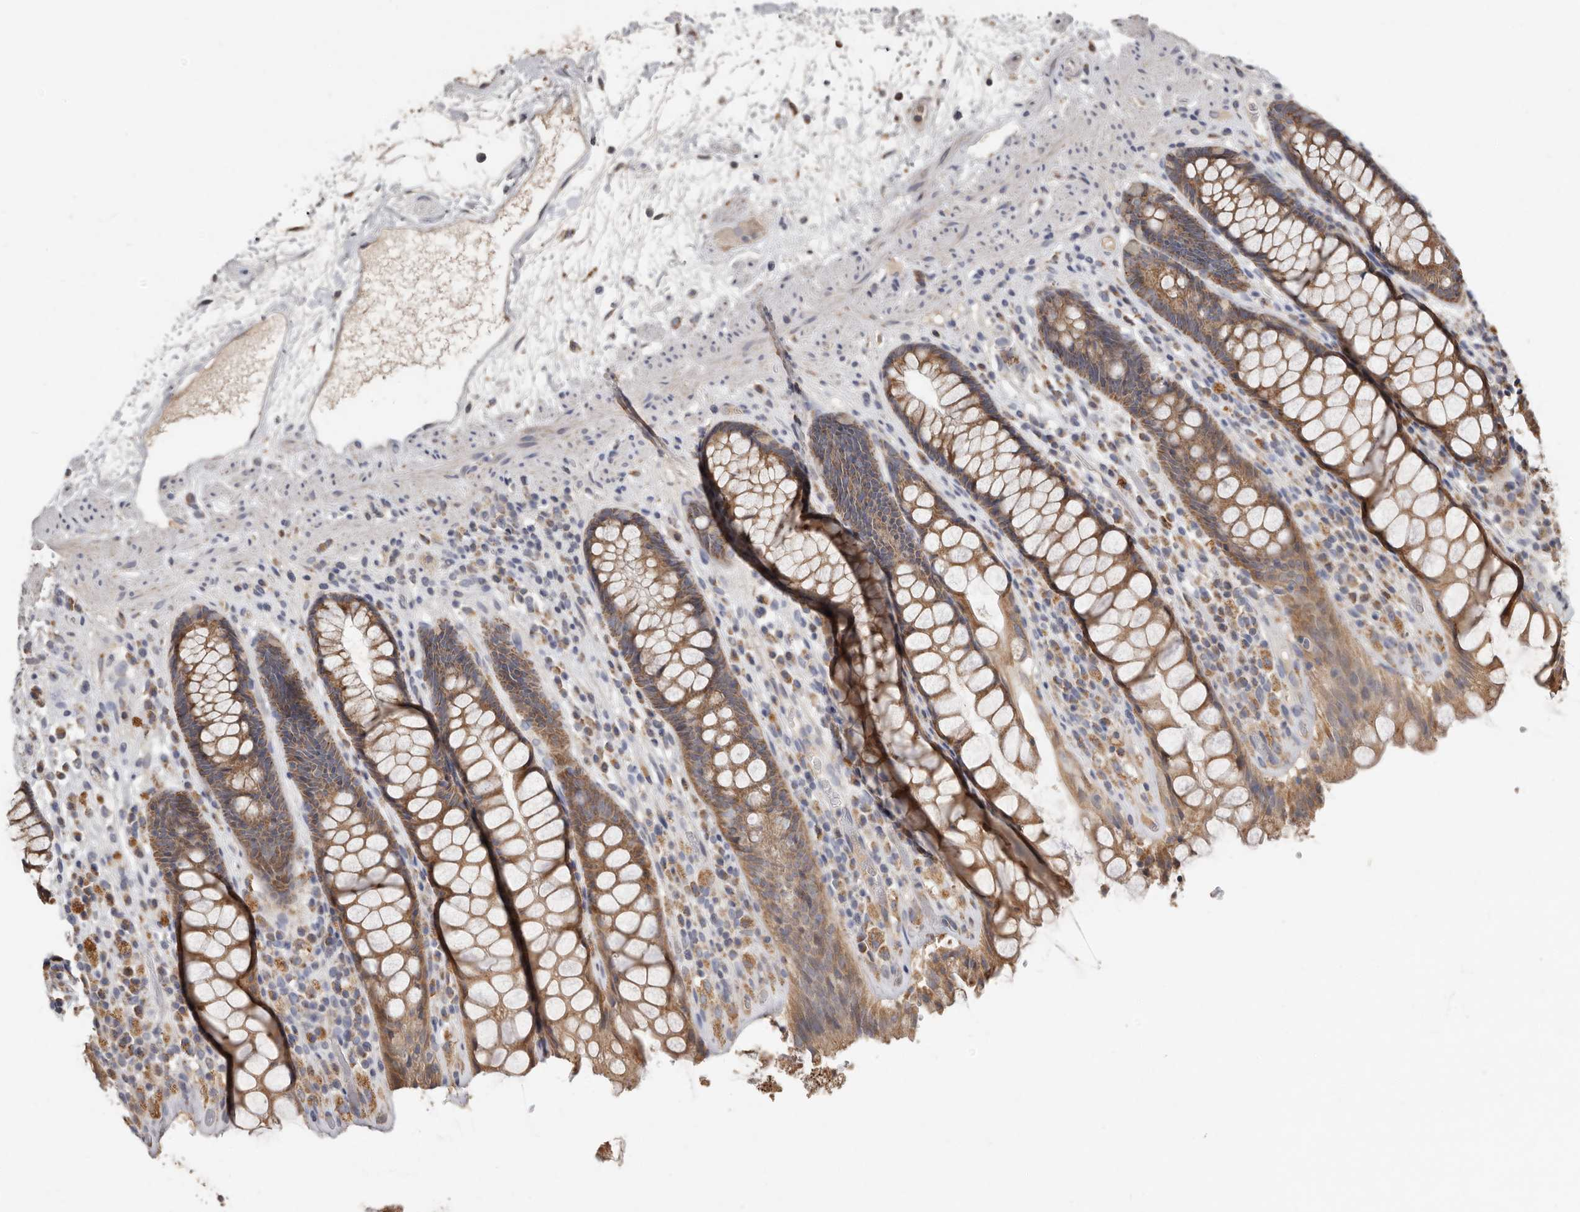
{"staining": {"intensity": "moderate", "quantity": ">75%", "location": "cytoplasmic/membranous"}, "tissue": "rectum", "cell_type": "Glandular cells", "image_type": "normal", "snomed": [{"axis": "morphology", "description": "Normal tissue, NOS"}, {"axis": "topography", "description": "Rectum"}], "caption": "This histopathology image displays IHC staining of normal rectum, with medium moderate cytoplasmic/membranous expression in approximately >75% of glandular cells.", "gene": "KIF26B", "patient": {"sex": "male", "age": 64}}